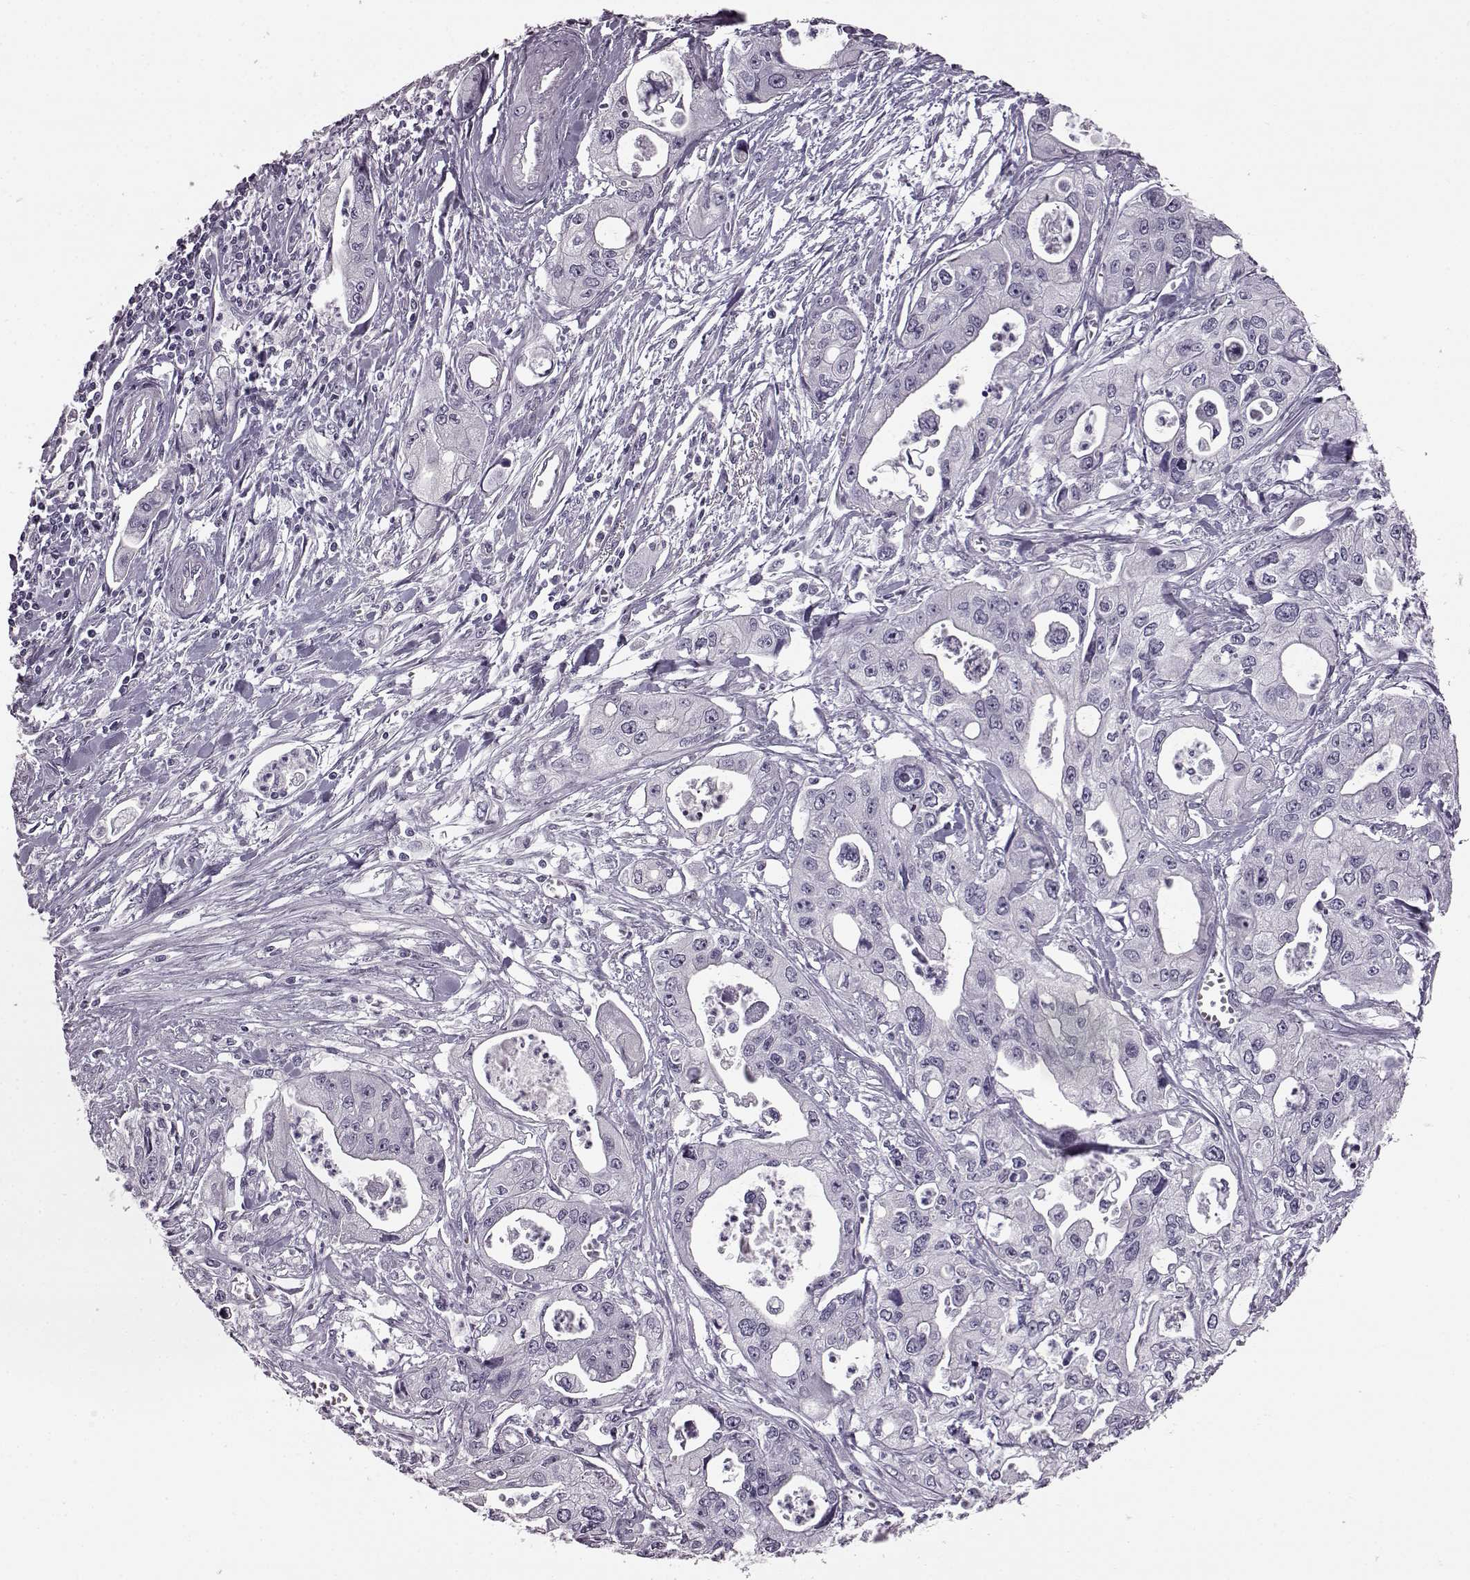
{"staining": {"intensity": "negative", "quantity": "none", "location": "none"}, "tissue": "pancreatic cancer", "cell_type": "Tumor cells", "image_type": "cancer", "snomed": [{"axis": "morphology", "description": "Adenocarcinoma, NOS"}, {"axis": "topography", "description": "Pancreas"}], "caption": "Immunohistochemistry photomicrograph of pancreatic adenocarcinoma stained for a protein (brown), which shows no expression in tumor cells.", "gene": "PRPH2", "patient": {"sex": "male", "age": 70}}